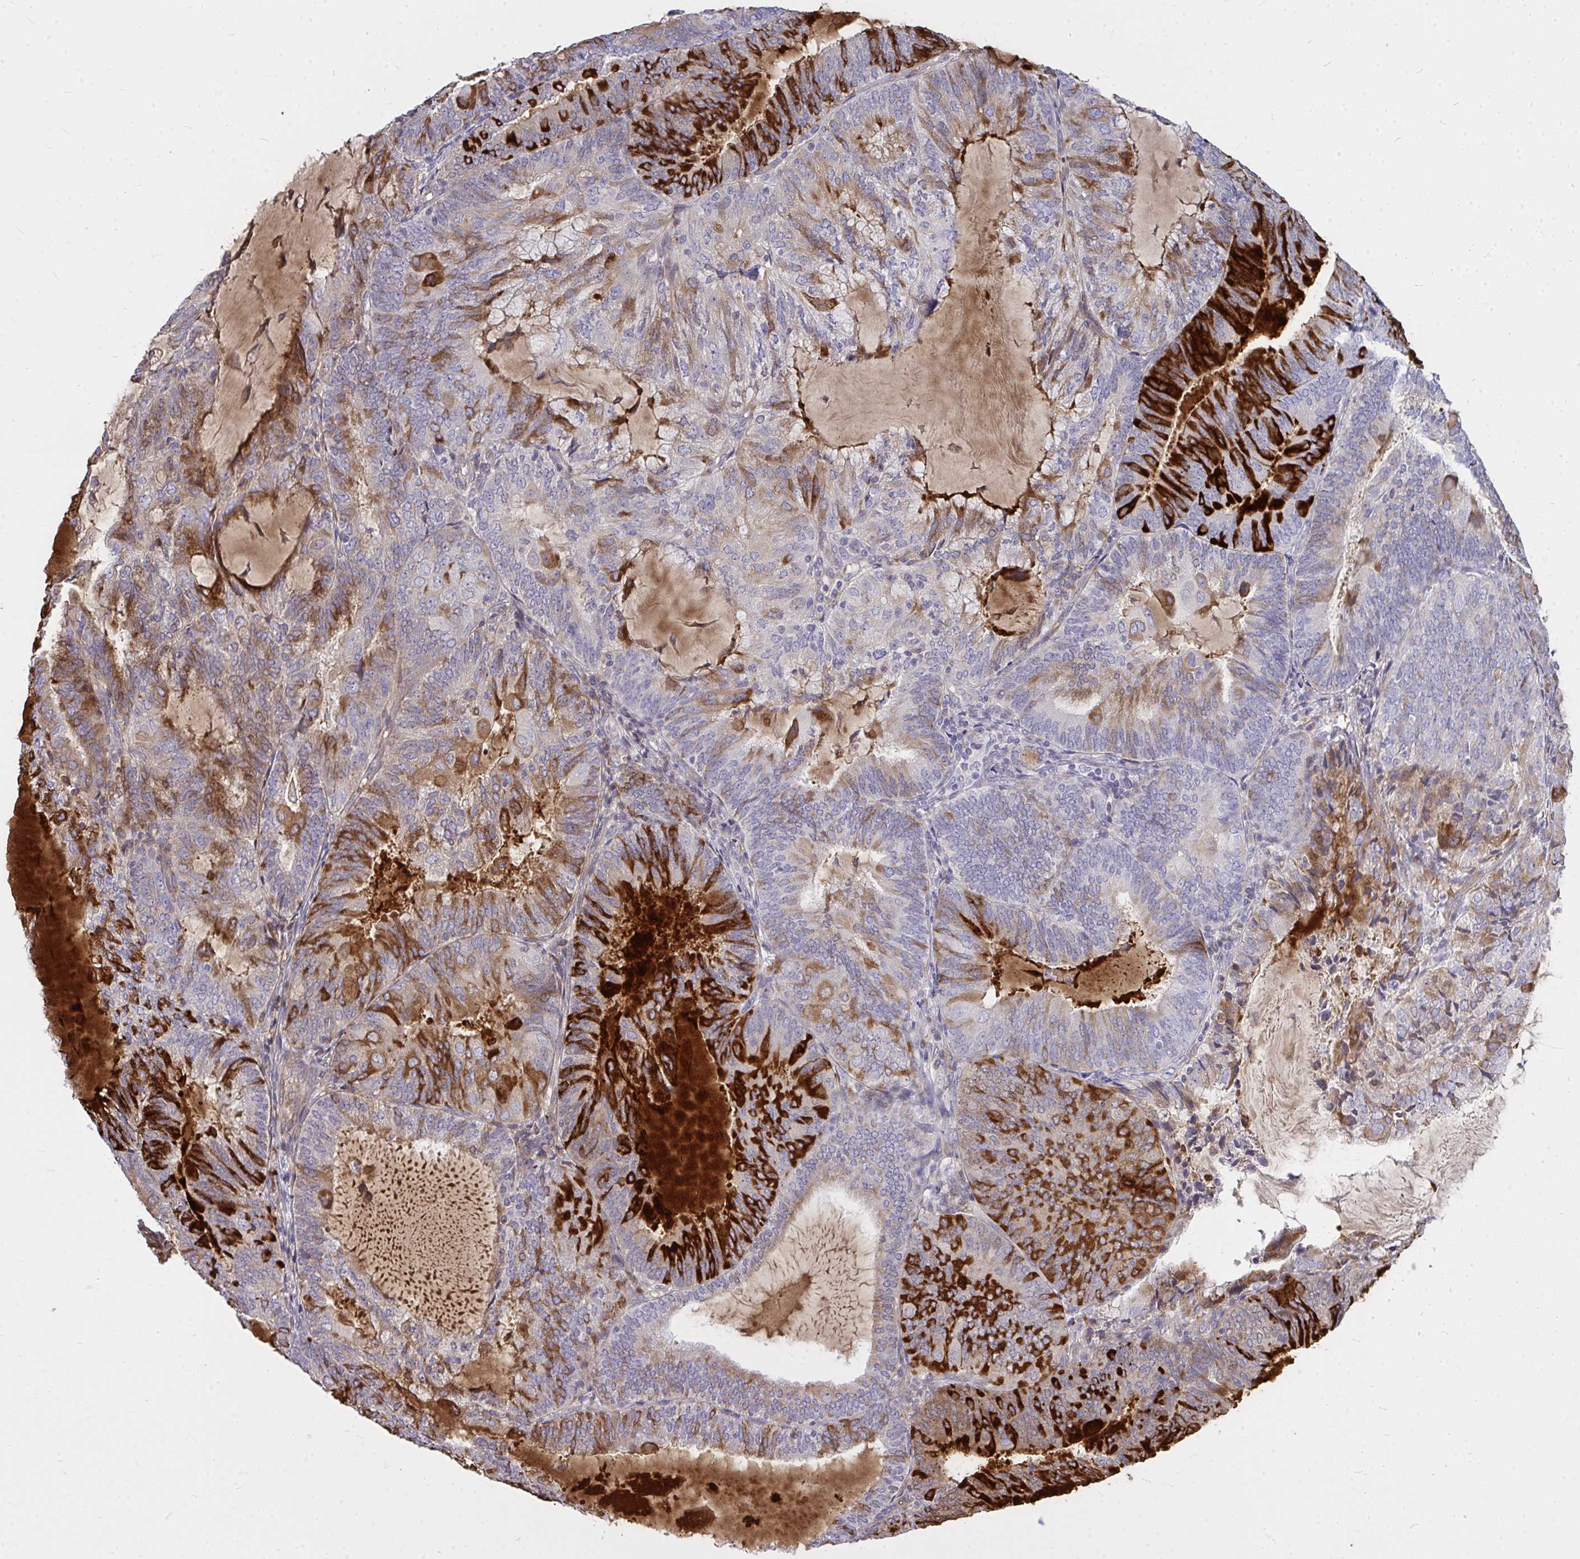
{"staining": {"intensity": "strong", "quantity": "25%-75%", "location": "cytoplasmic/membranous"}, "tissue": "endometrial cancer", "cell_type": "Tumor cells", "image_type": "cancer", "snomed": [{"axis": "morphology", "description": "Adenocarcinoma, NOS"}, {"axis": "topography", "description": "Endometrium"}], "caption": "About 25%-75% of tumor cells in endometrial adenocarcinoma show strong cytoplasmic/membranous protein positivity as visualized by brown immunohistochemical staining.", "gene": "ZSCAN25", "patient": {"sex": "female", "age": 81}}